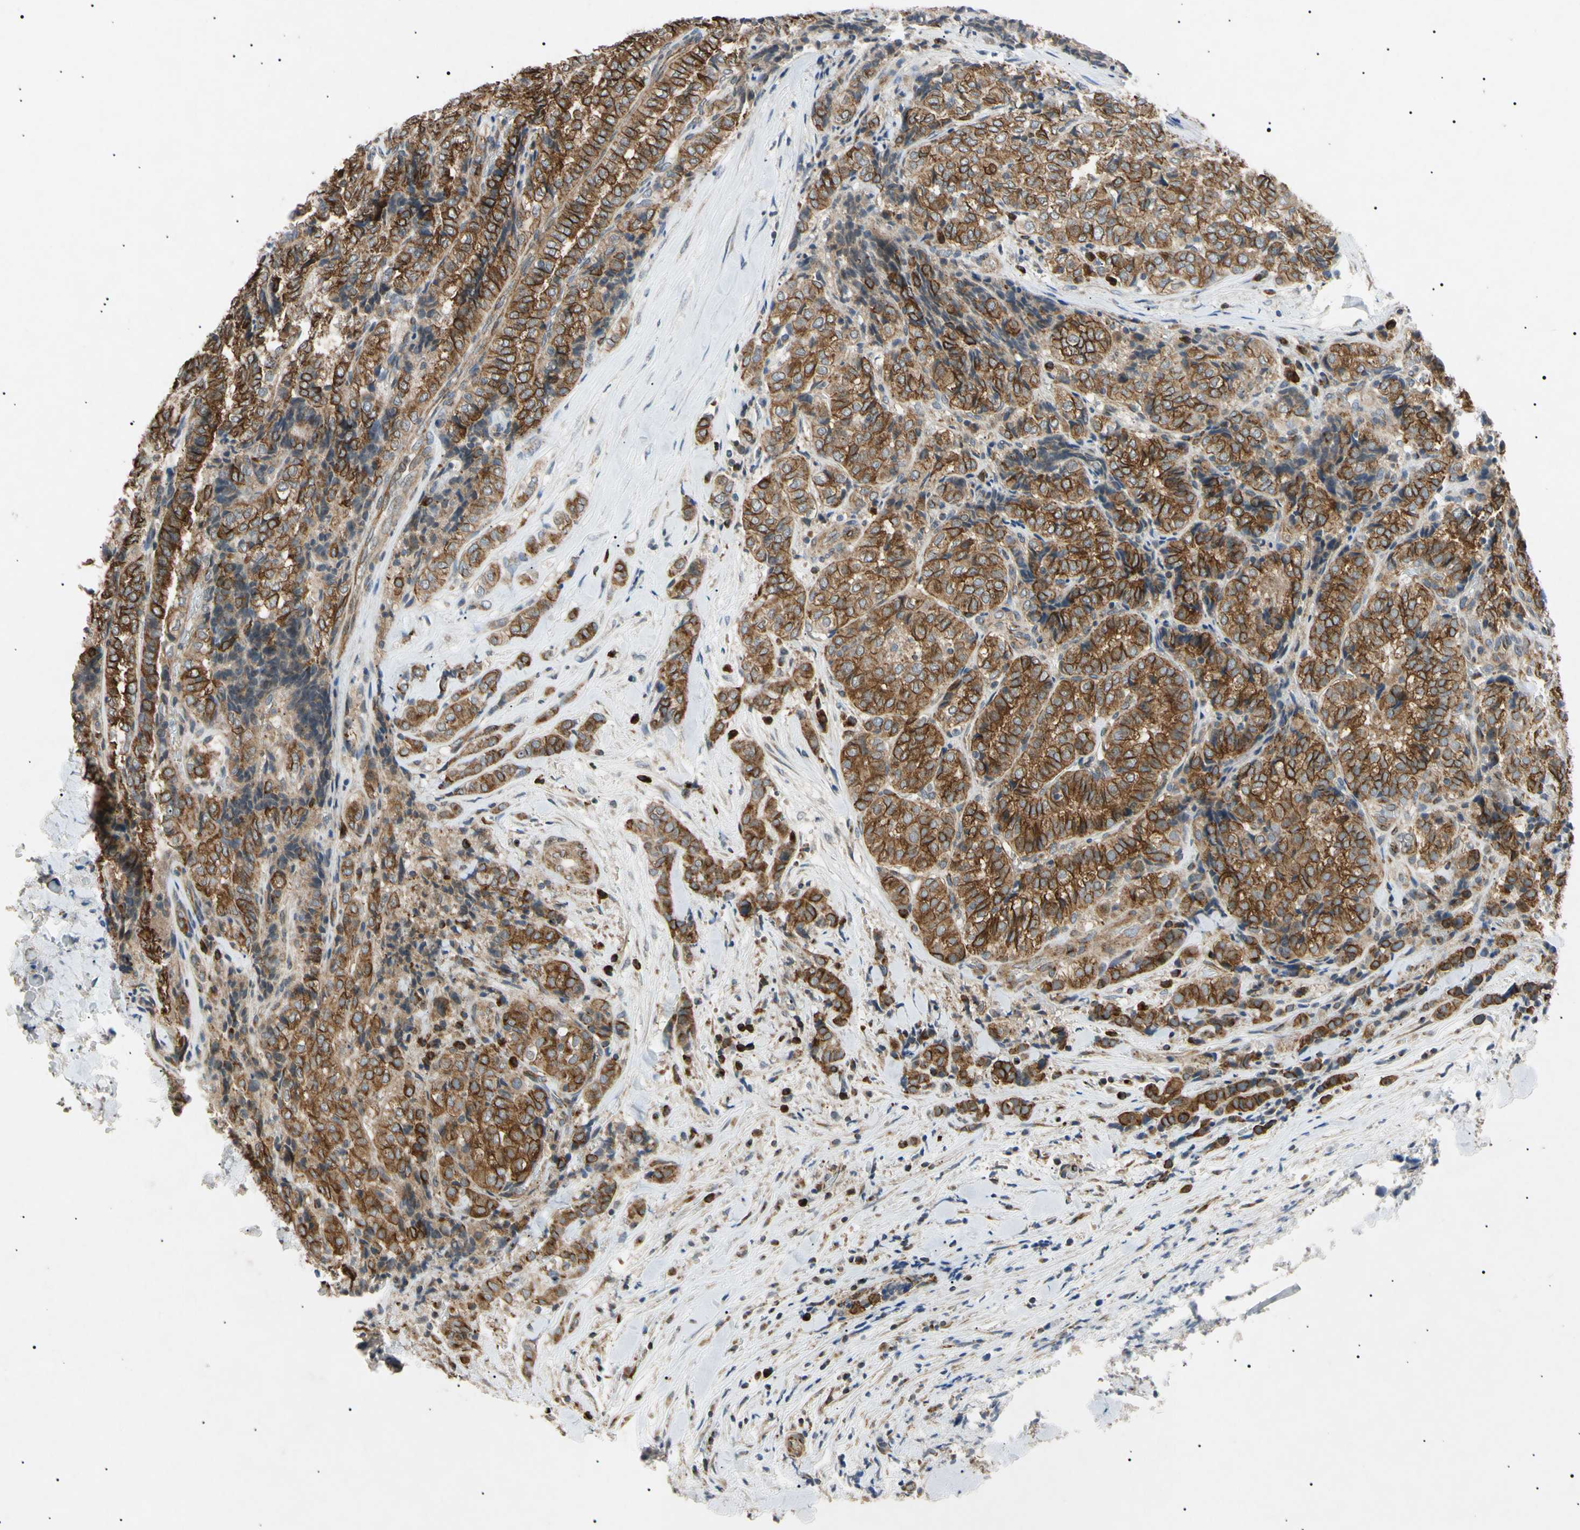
{"staining": {"intensity": "moderate", "quantity": ">75%", "location": "cytoplasmic/membranous,nuclear"}, "tissue": "thyroid cancer", "cell_type": "Tumor cells", "image_type": "cancer", "snomed": [{"axis": "morphology", "description": "Normal tissue, NOS"}, {"axis": "morphology", "description": "Papillary adenocarcinoma, NOS"}, {"axis": "topography", "description": "Thyroid gland"}], "caption": "Immunohistochemical staining of thyroid cancer exhibits moderate cytoplasmic/membranous and nuclear protein positivity in about >75% of tumor cells.", "gene": "TUBB4A", "patient": {"sex": "female", "age": 30}}